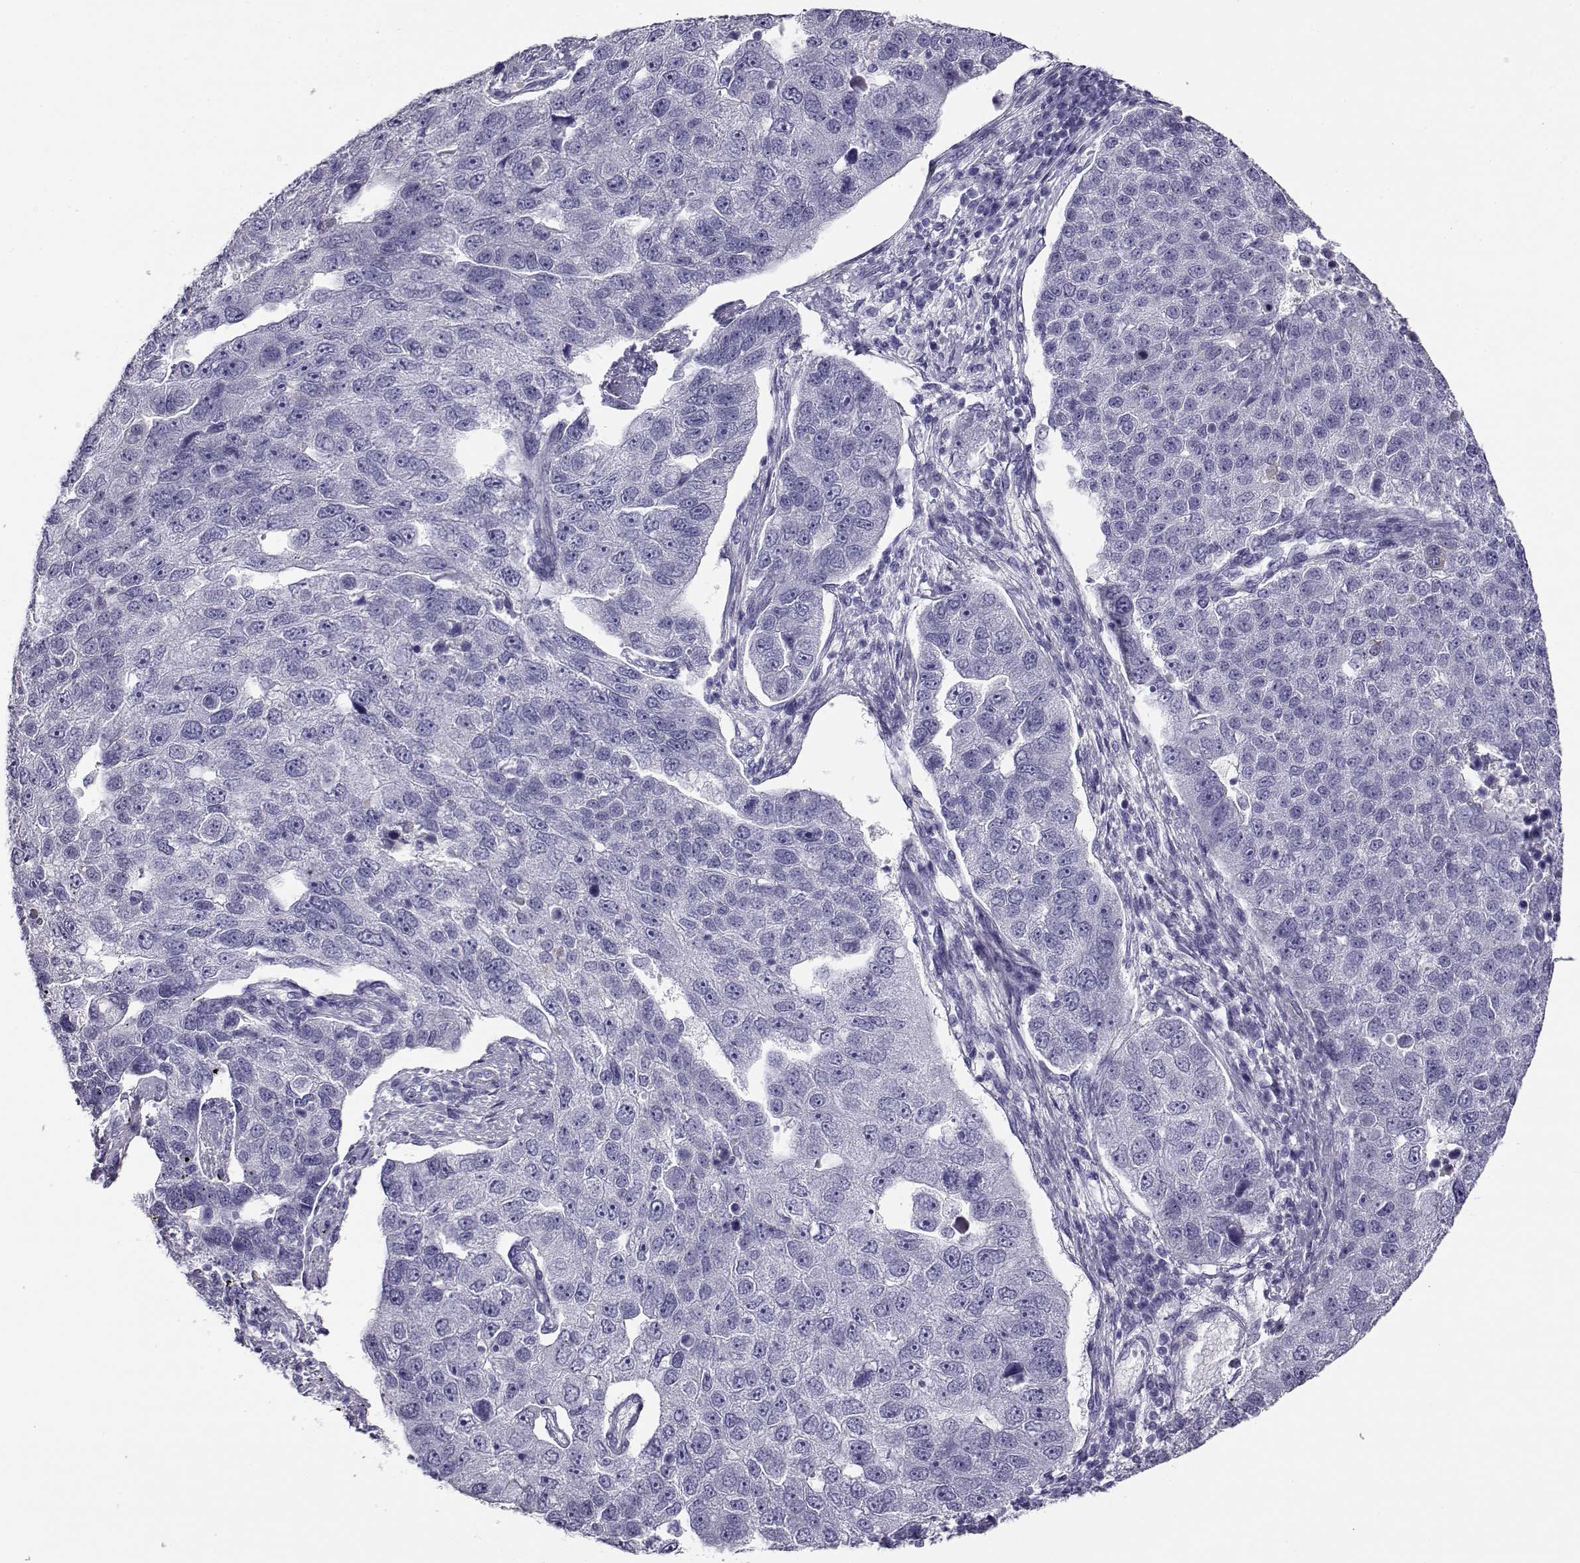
{"staining": {"intensity": "negative", "quantity": "none", "location": "none"}, "tissue": "pancreatic cancer", "cell_type": "Tumor cells", "image_type": "cancer", "snomed": [{"axis": "morphology", "description": "Adenocarcinoma, NOS"}, {"axis": "topography", "description": "Pancreas"}], "caption": "Immunohistochemical staining of pancreatic adenocarcinoma exhibits no significant positivity in tumor cells.", "gene": "RHOXF2", "patient": {"sex": "female", "age": 61}}